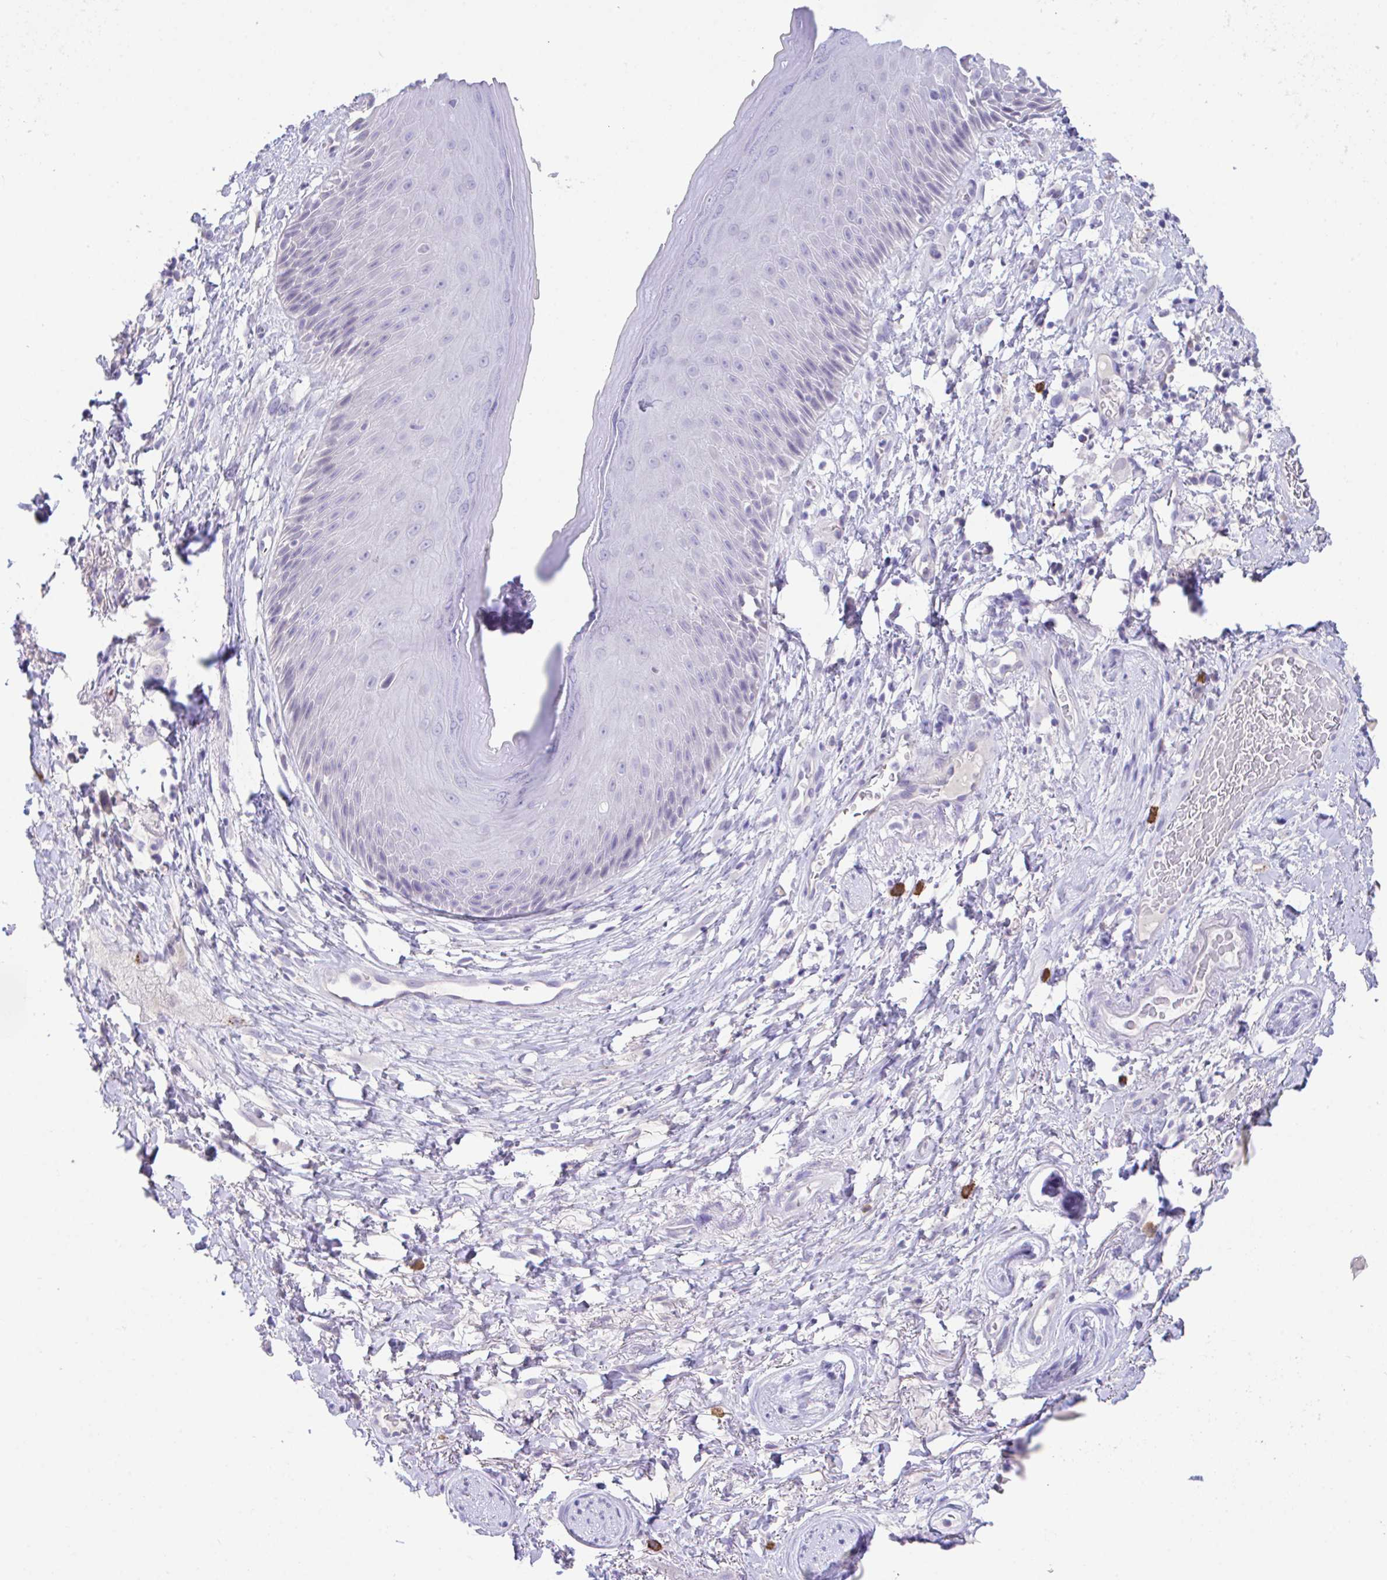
{"staining": {"intensity": "moderate", "quantity": "<25%", "location": "cytoplasmic/membranous"}, "tissue": "skin", "cell_type": "Epidermal cells", "image_type": "normal", "snomed": [{"axis": "morphology", "description": "Normal tissue, NOS"}, {"axis": "topography", "description": "Anal"}], "caption": "IHC of normal skin displays low levels of moderate cytoplasmic/membranous positivity in approximately <25% of epidermal cells. (Stains: DAB in brown, nuclei in blue, Microscopy: brightfield microscopy at high magnification).", "gene": "HACD4", "patient": {"sex": "male", "age": 78}}